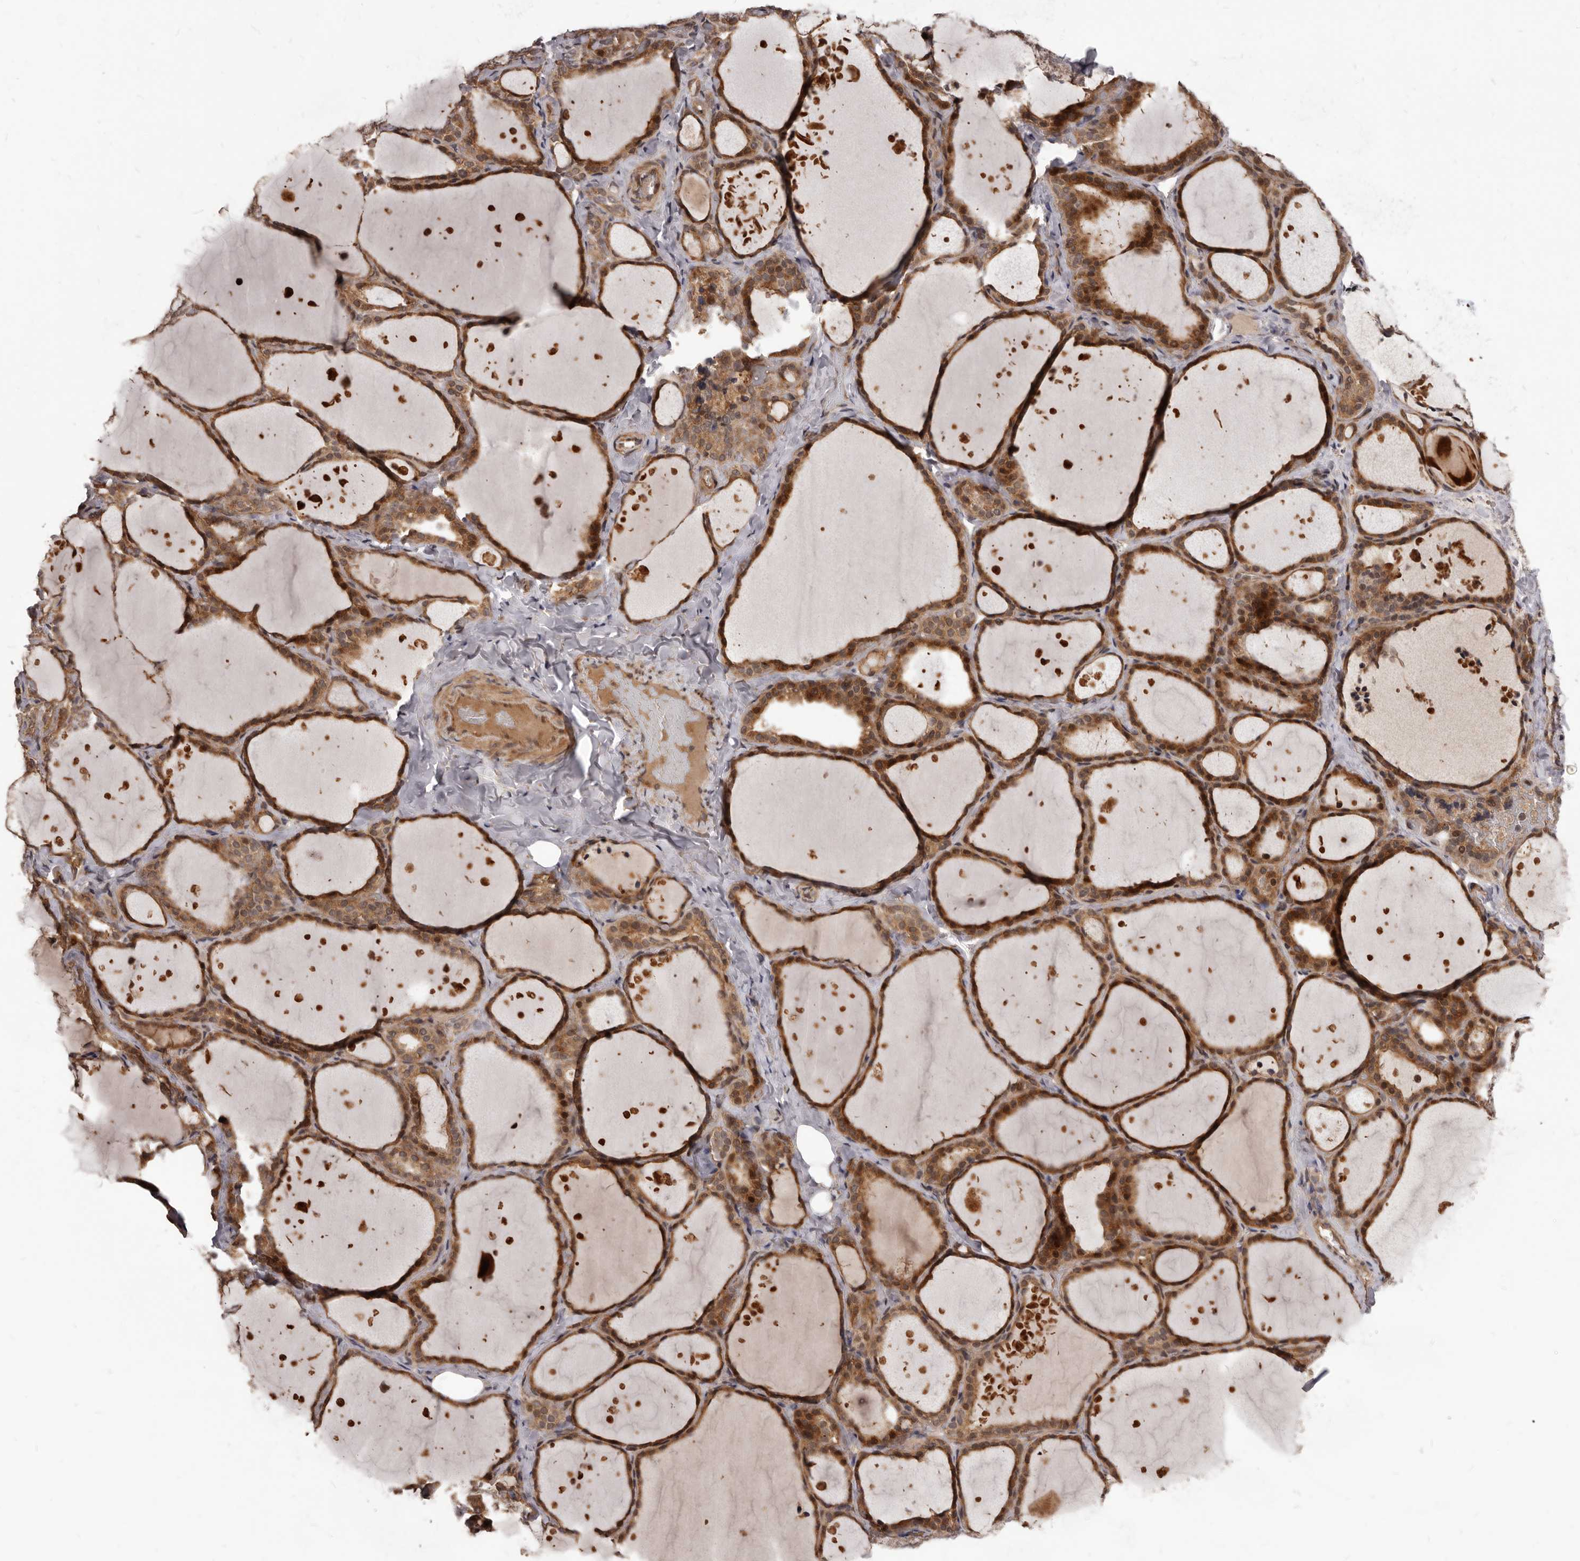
{"staining": {"intensity": "moderate", "quantity": ">75%", "location": "cytoplasmic/membranous"}, "tissue": "thyroid gland", "cell_type": "Glandular cells", "image_type": "normal", "snomed": [{"axis": "morphology", "description": "Normal tissue, NOS"}, {"axis": "topography", "description": "Thyroid gland"}], "caption": "IHC image of benign thyroid gland: human thyroid gland stained using immunohistochemistry (IHC) demonstrates medium levels of moderate protein expression localized specifically in the cytoplasmic/membranous of glandular cells, appearing as a cytoplasmic/membranous brown color.", "gene": "GABPB2", "patient": {"sex": "female", "age": 44}}